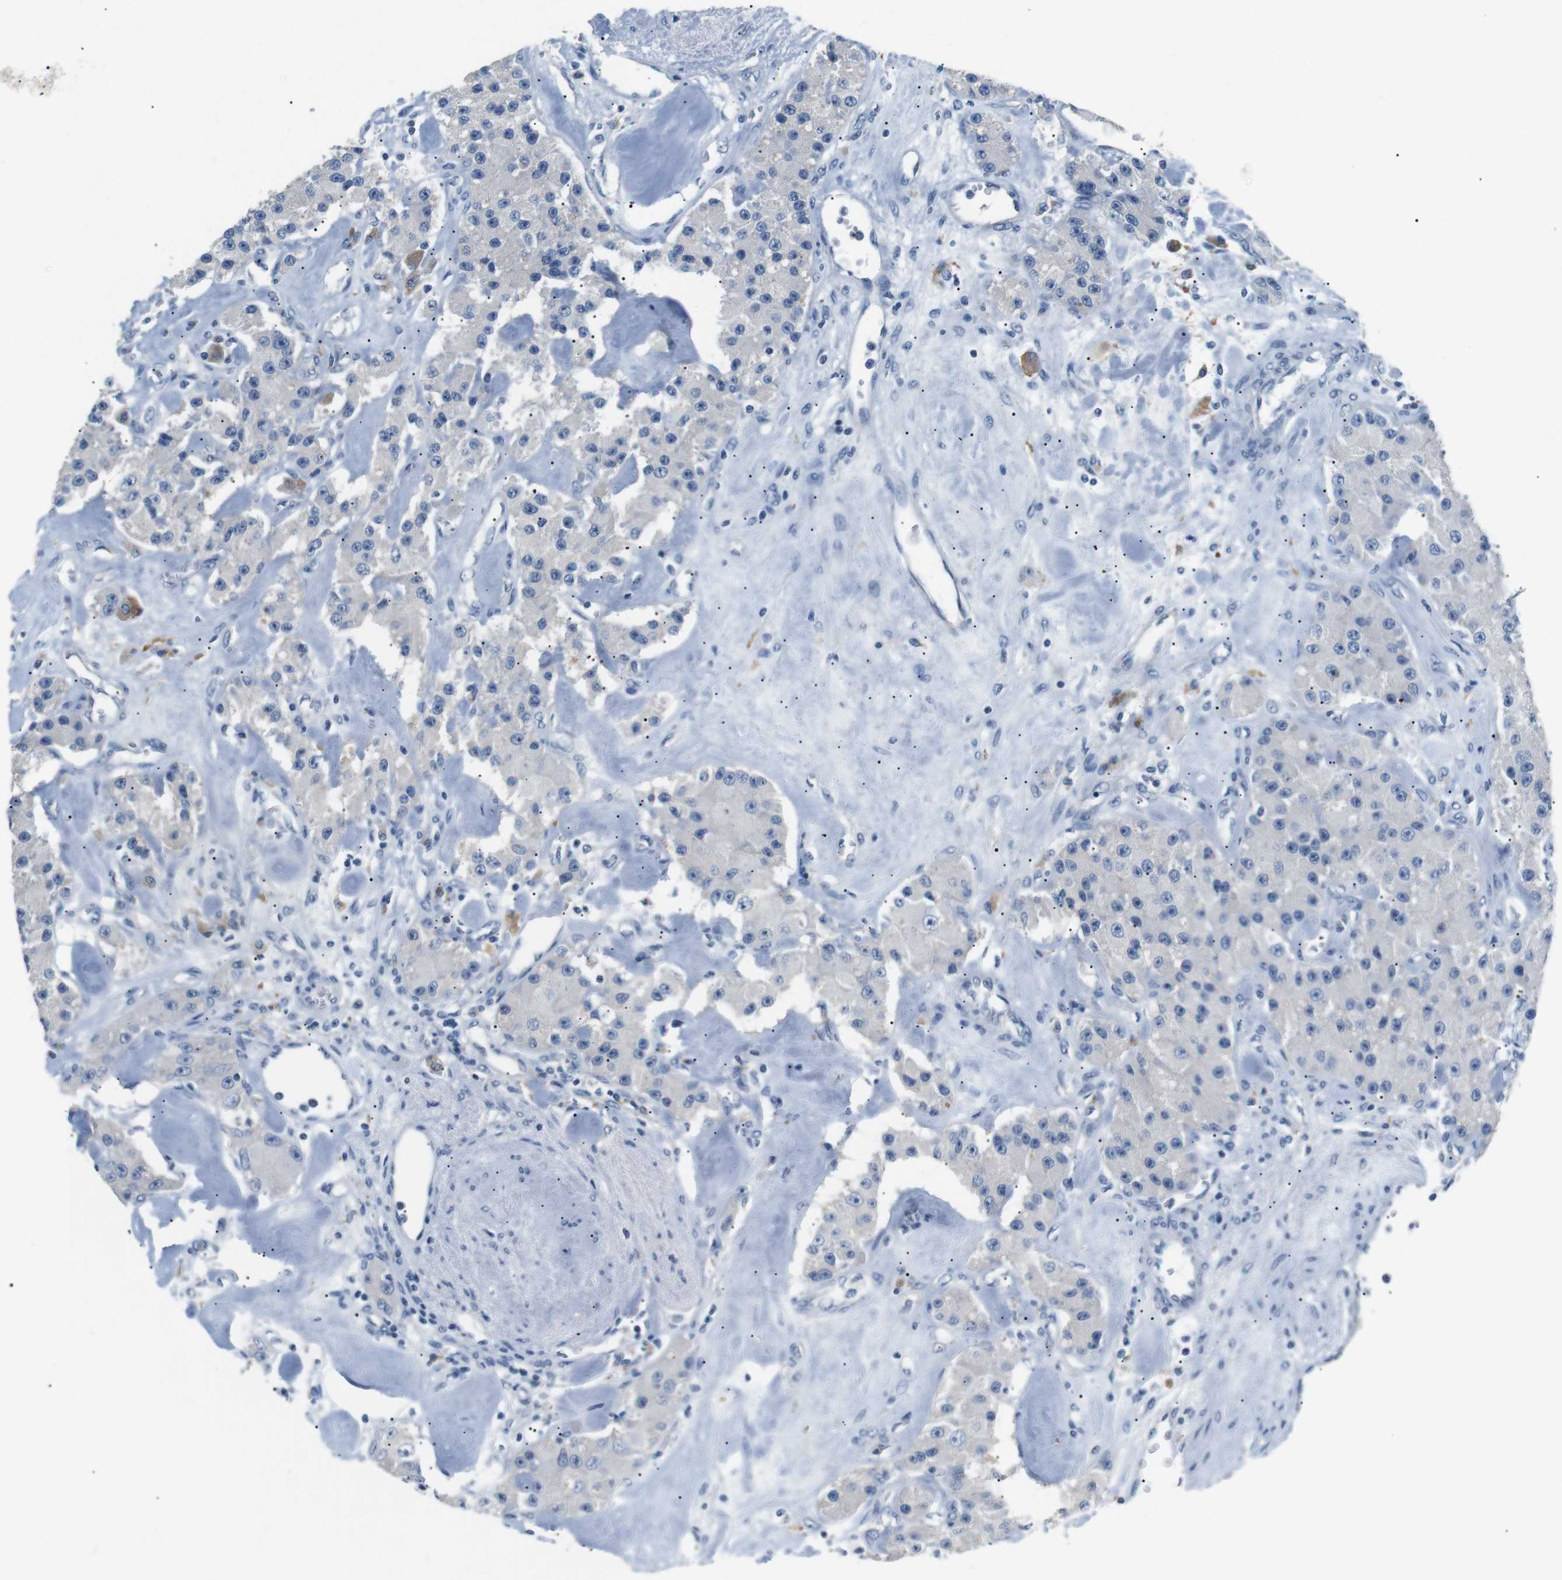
{"staining": {"intensity": "negative", "quantity": "none", "location": "none"}, "tissue": "carcinoid", "cell_type": "Tumor cells", "image_type": "cancer", "snomed": [{"axis": "morphology", "description": "Carcinoid, malignant, NOS"}, {"axis": "topography", "description": "Pancreas"}], "caption": "High power microscopy micrograph of an immunohistochemistry photomicrograph of carcinoid (malignant), revealing no significant expression in tumor cells.", "gene": "FCGRT", "patient": {"sex": "male", "age": 41}}